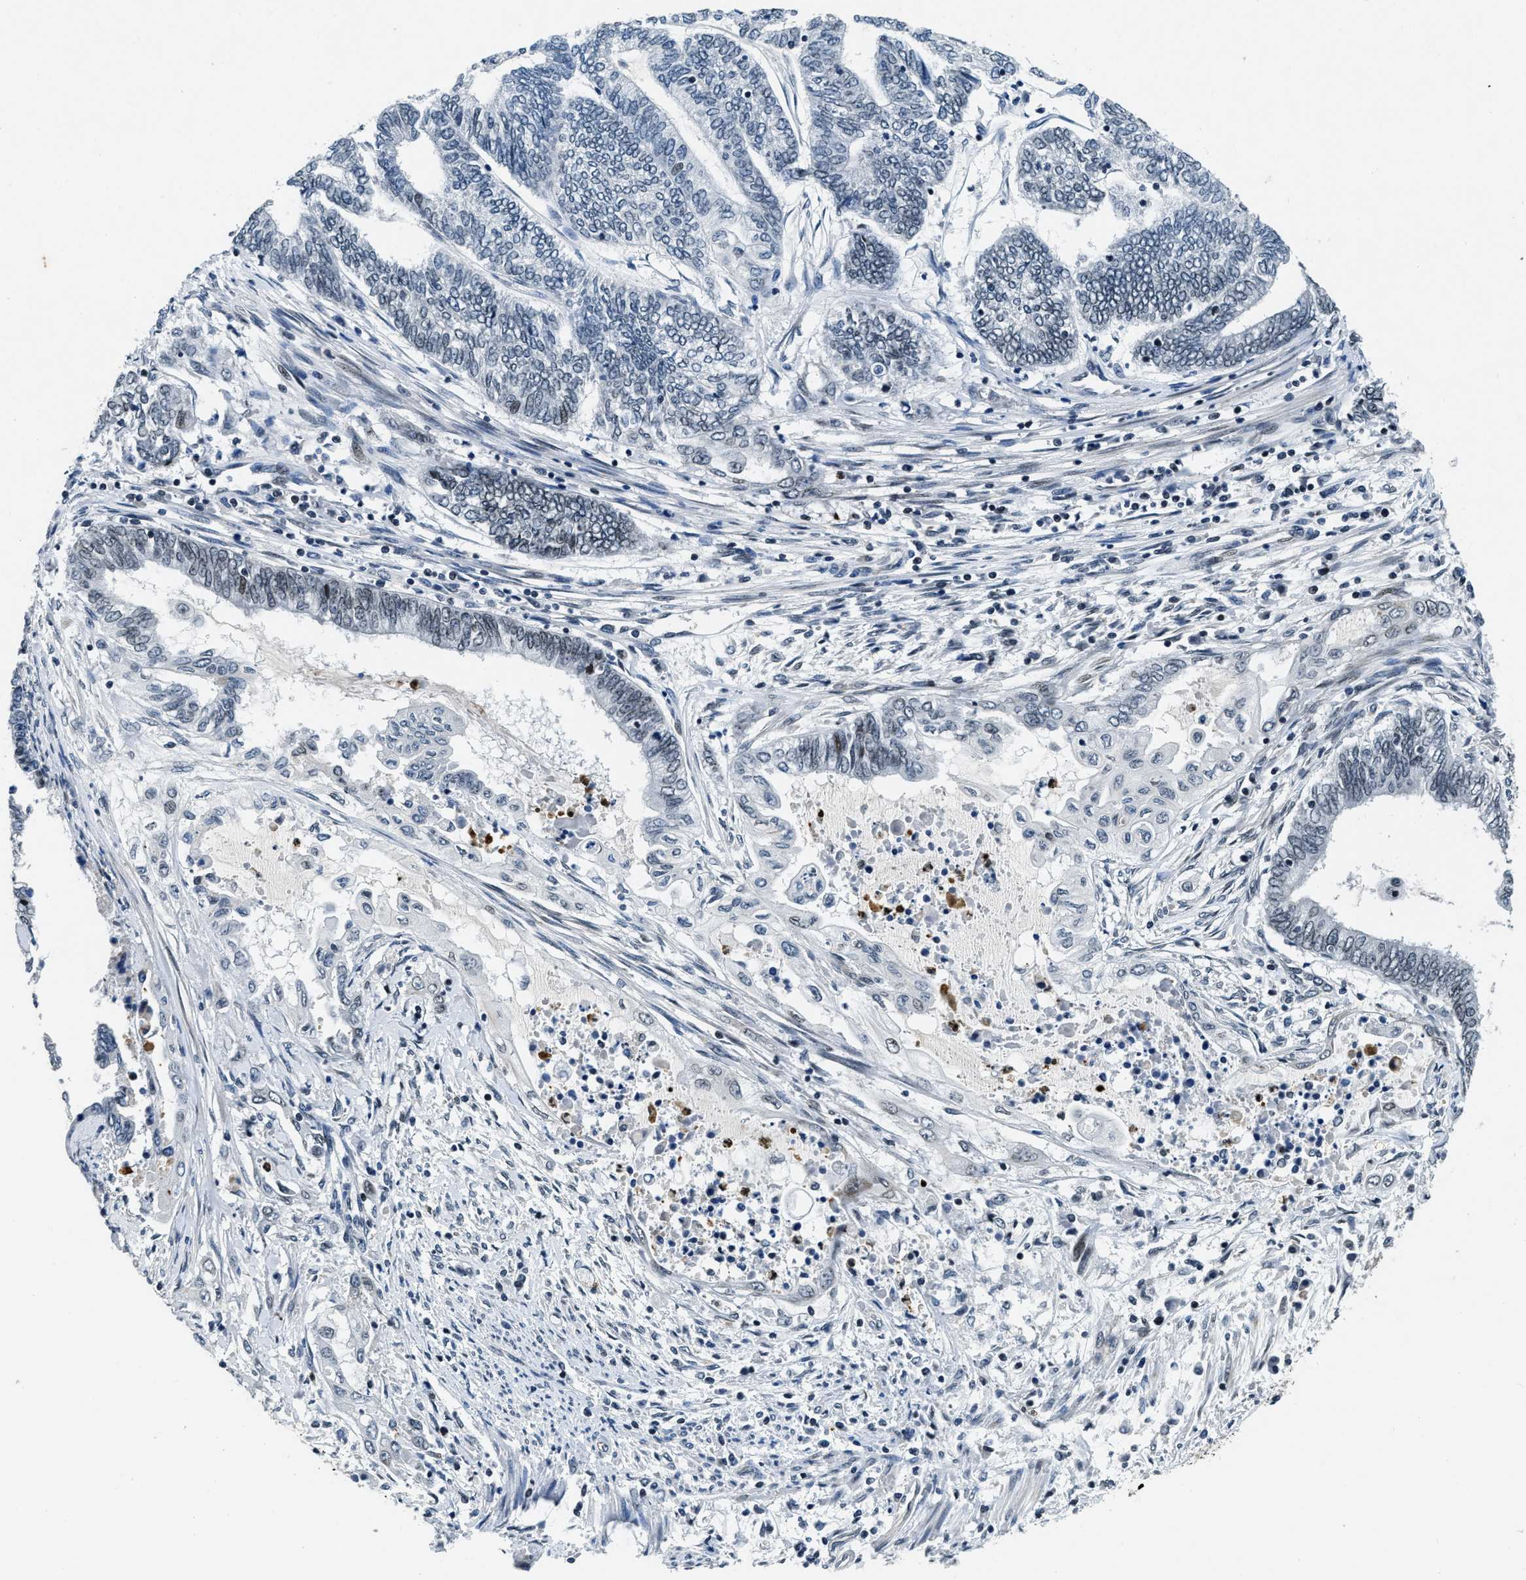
{"staining": {"intensity": "negative", "quantity": "none", "location": "none"}, "tissue": "endometrial cancer", "cell_type": "Tumor cells", "image_type": "cancer", "snomed": [{"axis": "morphology", "description": "Adenocarcinoma, NOS"}, {"axis": "topography", "description": "Uterus"}, {"axis": "topography", "description": "Endometrium"}], "caption": "High magnification brightfield microscopy of endometrial adenocarcinoma stained with DAB (3,3'-diaminobenzidine) (brown) and counterstained with hematoxylin (blue): tumor cells show no significant expression.", "gene": "ZC3HC1", "patient": {"sex": "female", "age": 70}}